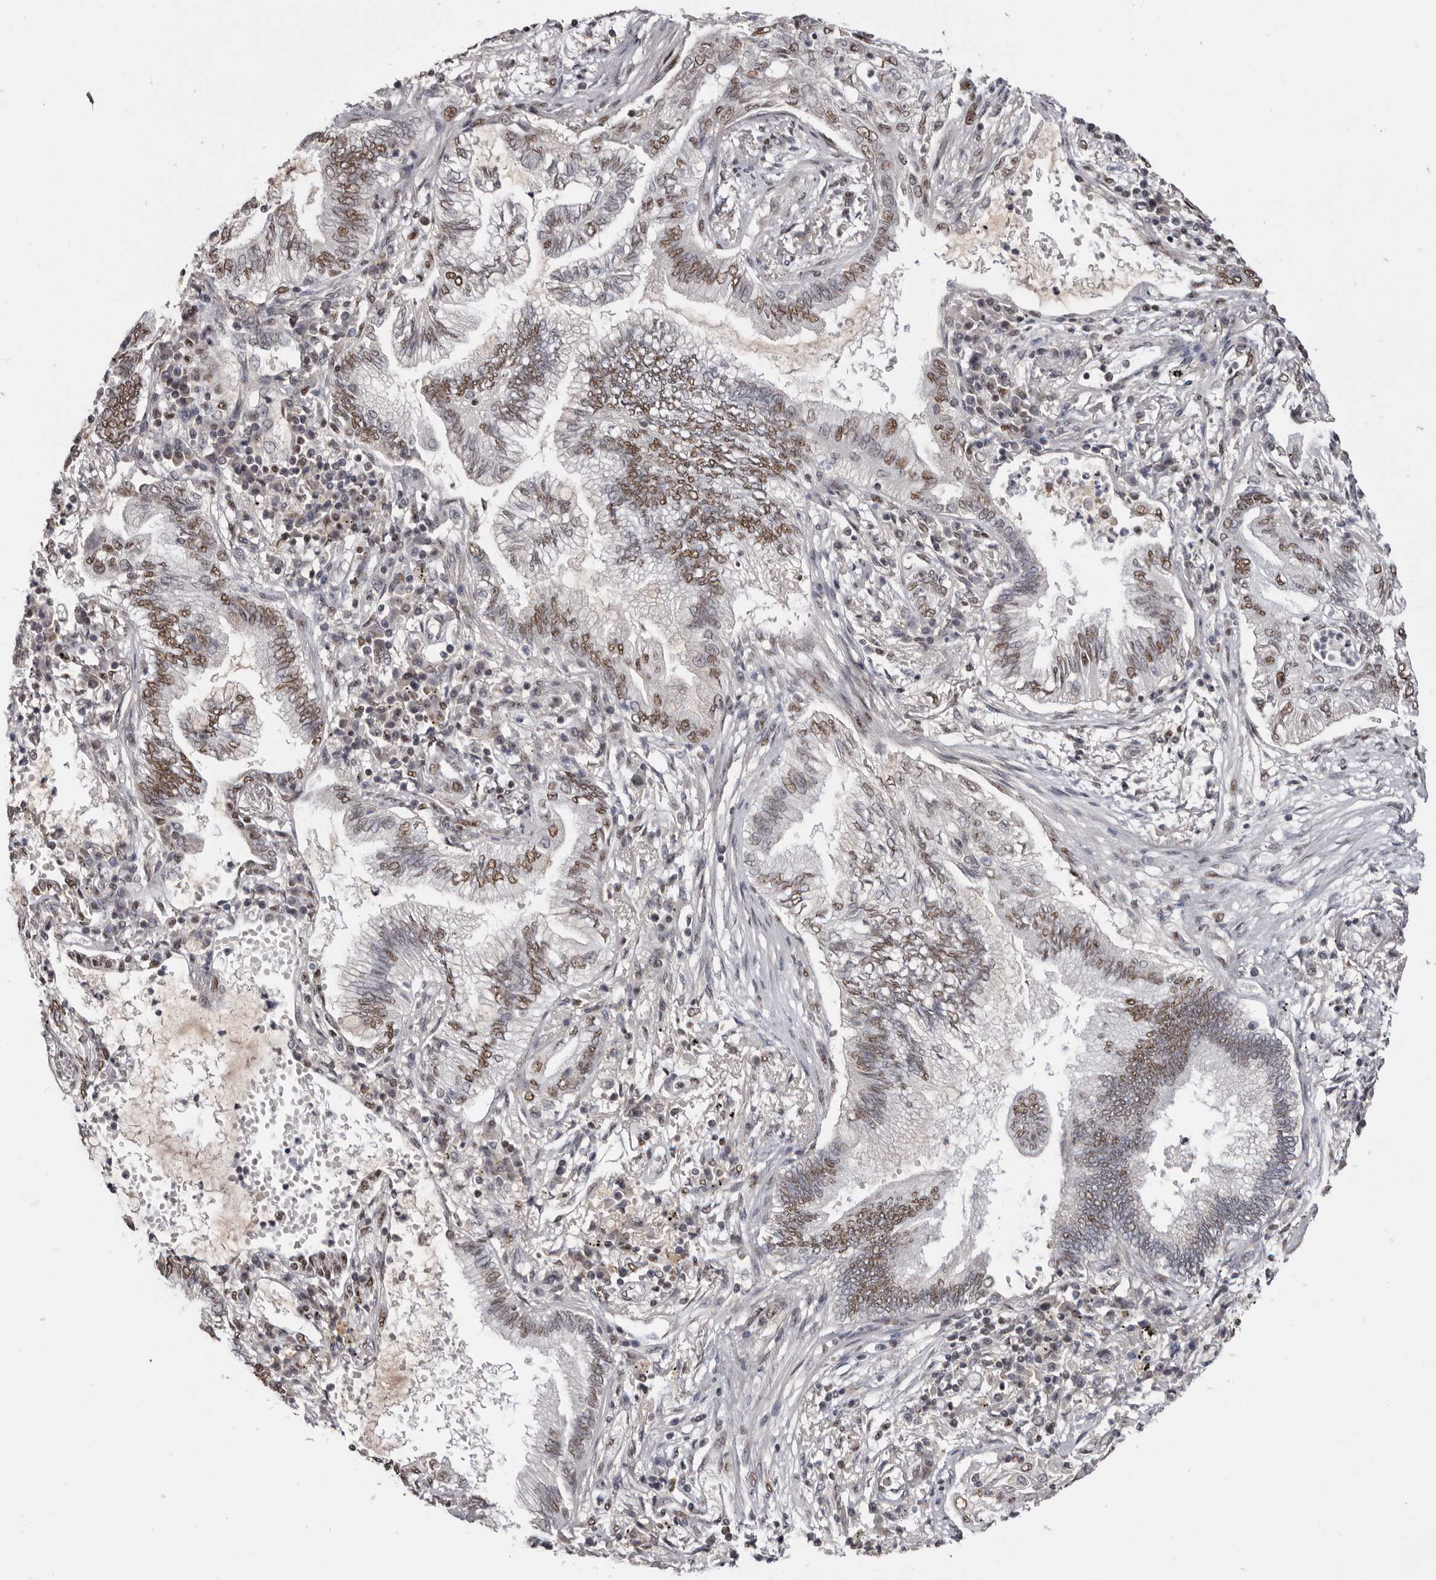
{"staining": {"intensity": "moderate", "quantity": ">75%", "location": "nuclear"}, "tissue": "bronchus", "cell_type": "Respiratory epithelial cells", "image_type": "normal", "snomed": [{"axis": "morphology", "description": "Normal tissue, NOS"}, {"axis": "morphology", "description": "Adenocarcinoma, NOS"}, {"axis": "topography", "description": "Bronchus"}, {"axis": "topography", "description": "Lung"}], "caption": "Protein staining of unremarkable bronchus displays moderate nuclear staining in about >75% of respiratory epithelial cells.", "gene": "SCAF4", "patient": {"sex": "female", "age": 70}}